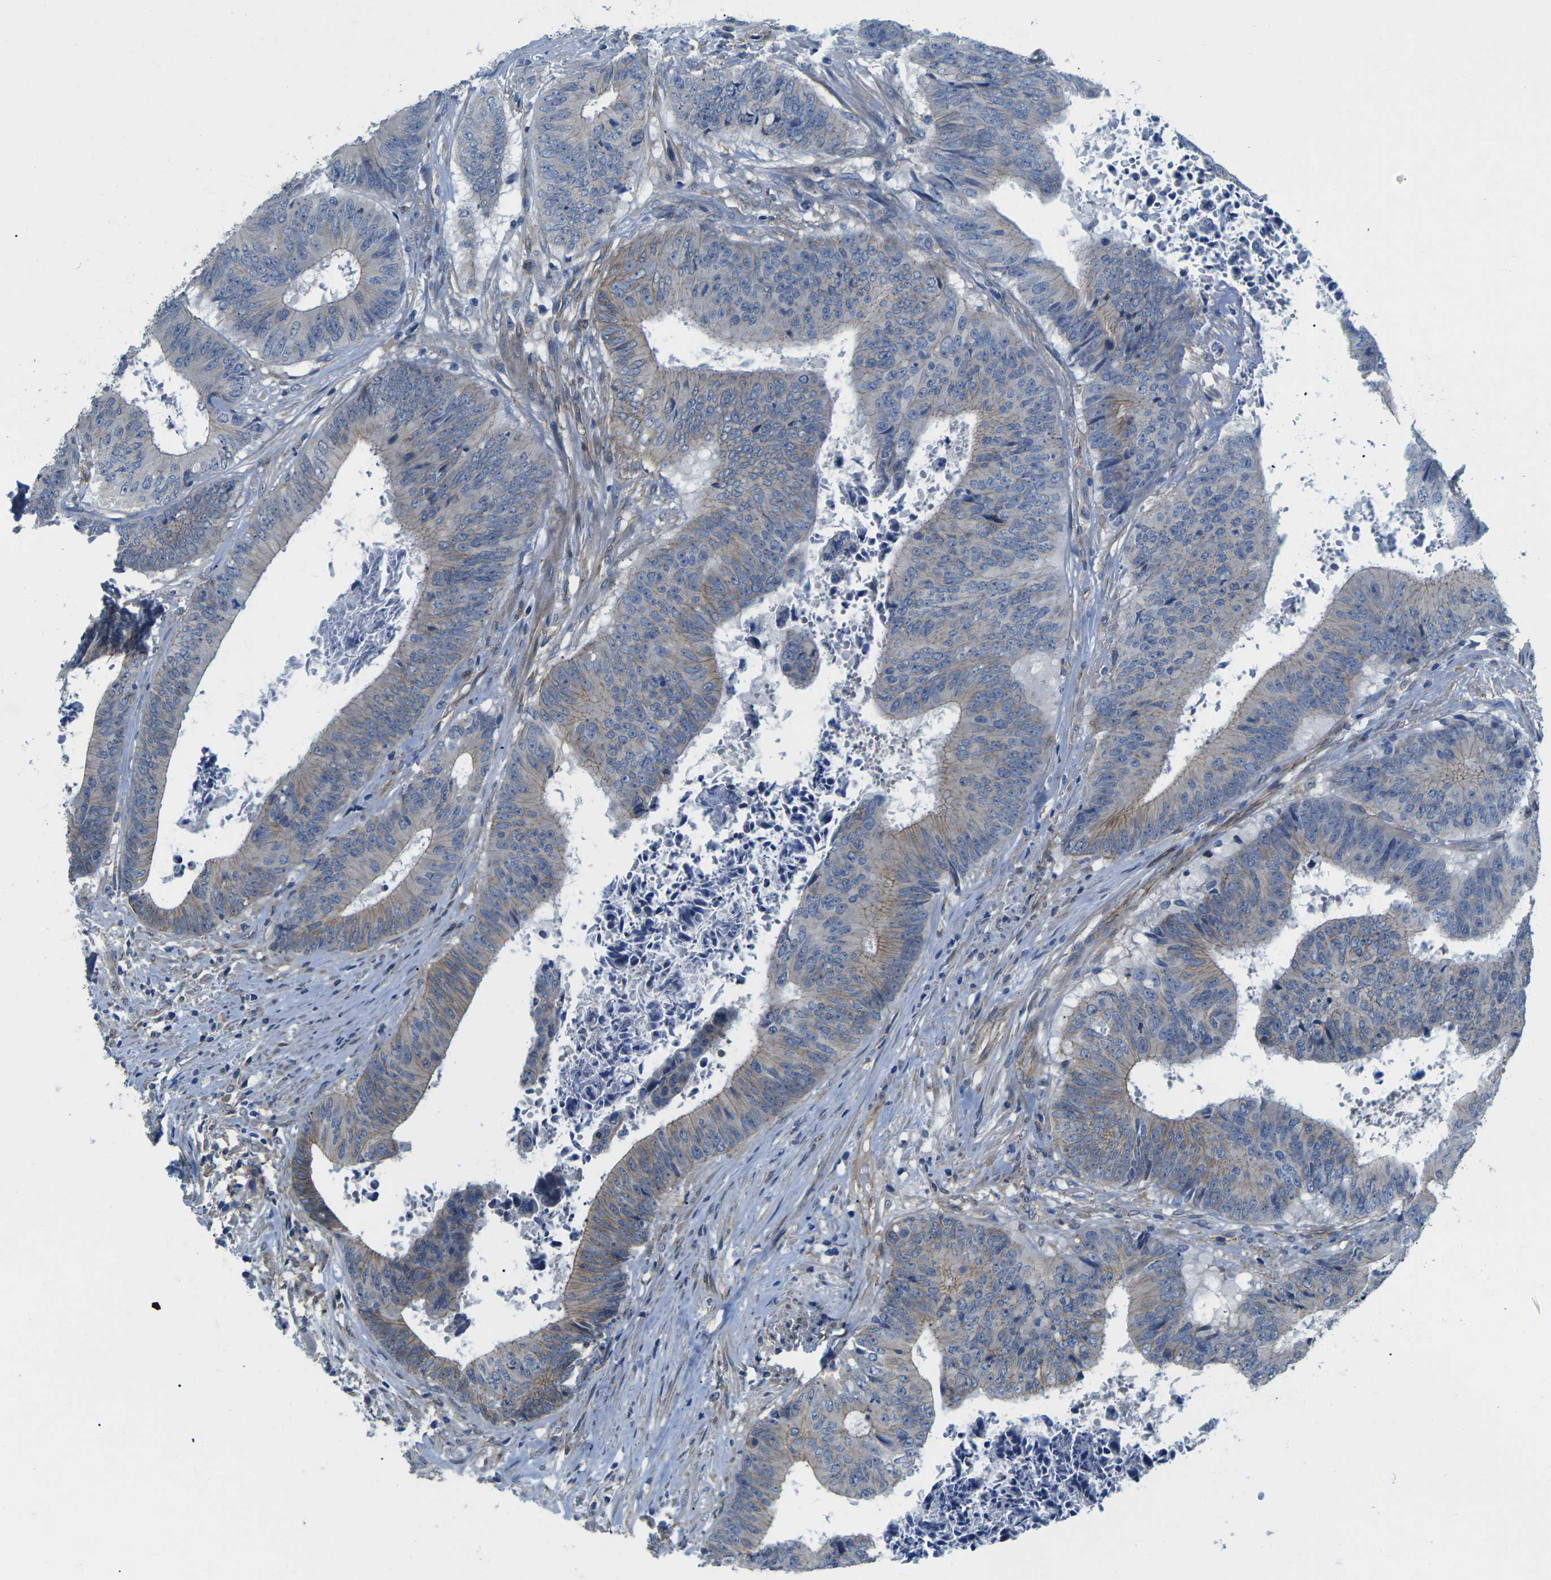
{"staining": {"intensity": "moderate", "quantity": "<25%", "location": "cytoplasmic/membranous"}, "tissue": "colorectal cancer", "cell_type": "Tumor cells", "image_type": "cancer", "snomed": [{"axis": "morphology", "description": "Adenocarcinoma, NOS"}, {"axis": "topography", "description": "Rectum"}], "caption": "A micrograph showing moderate cytoplasmic/membranous staining in about <25% of tumor cells in colorectal cancer (adenocarcinoma), as visualized by brown immunohistochemical staining.", "gene": "CTNND1", "patient": {"sex": "male", "age": 72}}